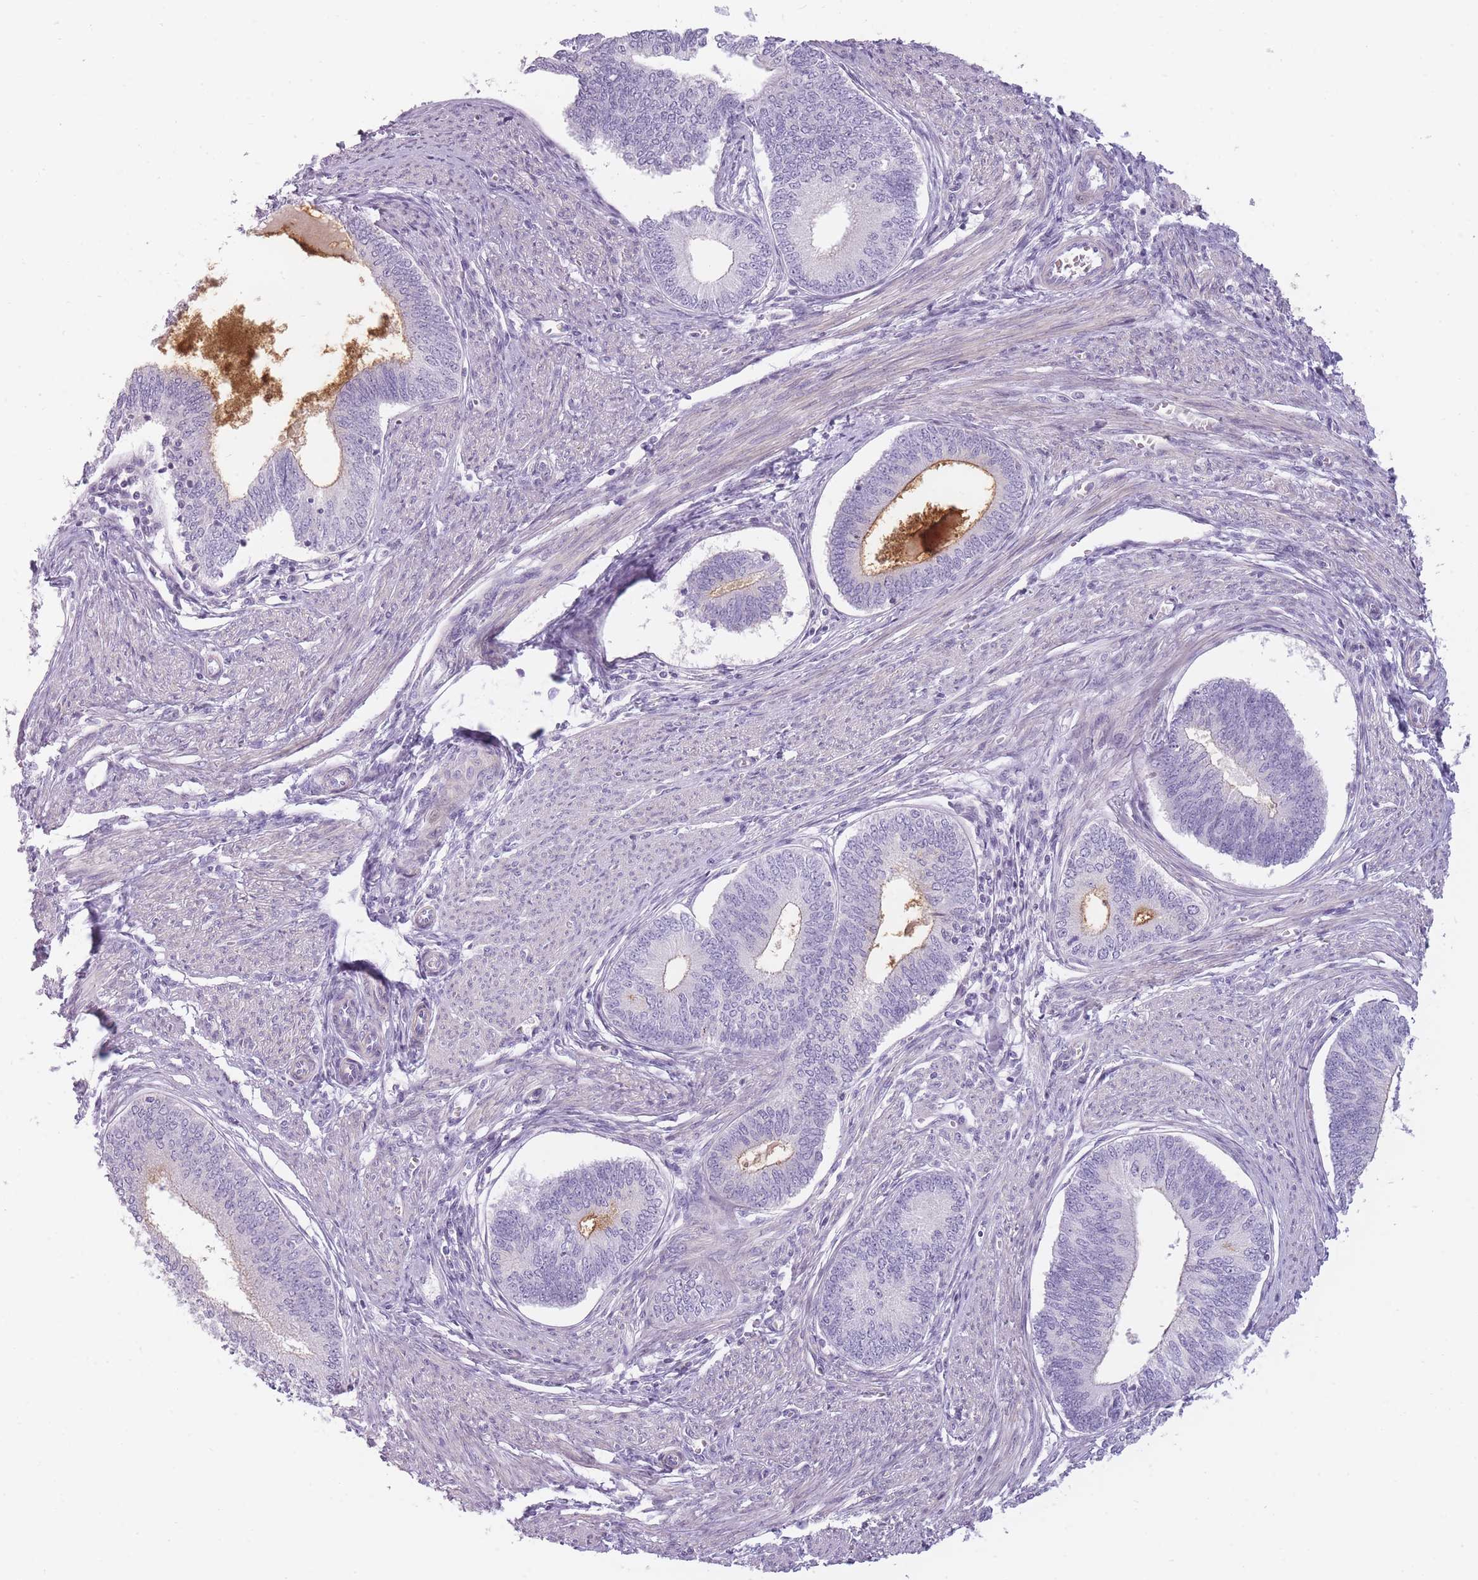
{"staining": {"intensity": "weak", "quantity": "<25%", "location": "cytoplasmic/membranous"}, "tissue": "endometrial cancer", "cell_type": "Tumor cells", "image_type": "cancer", "snomed": [{"axis": "morphology", "description": "Adenocarcinoma, NOS"}, {"axis": "topography", "description": "Endometrium"}], "caption": "DAB immunohistochemical staining of endometrial cancer exhibits no significant positivity in tumor cells.", "gene": "GGT1", "patient": {"sex": "female", "age": 68}}